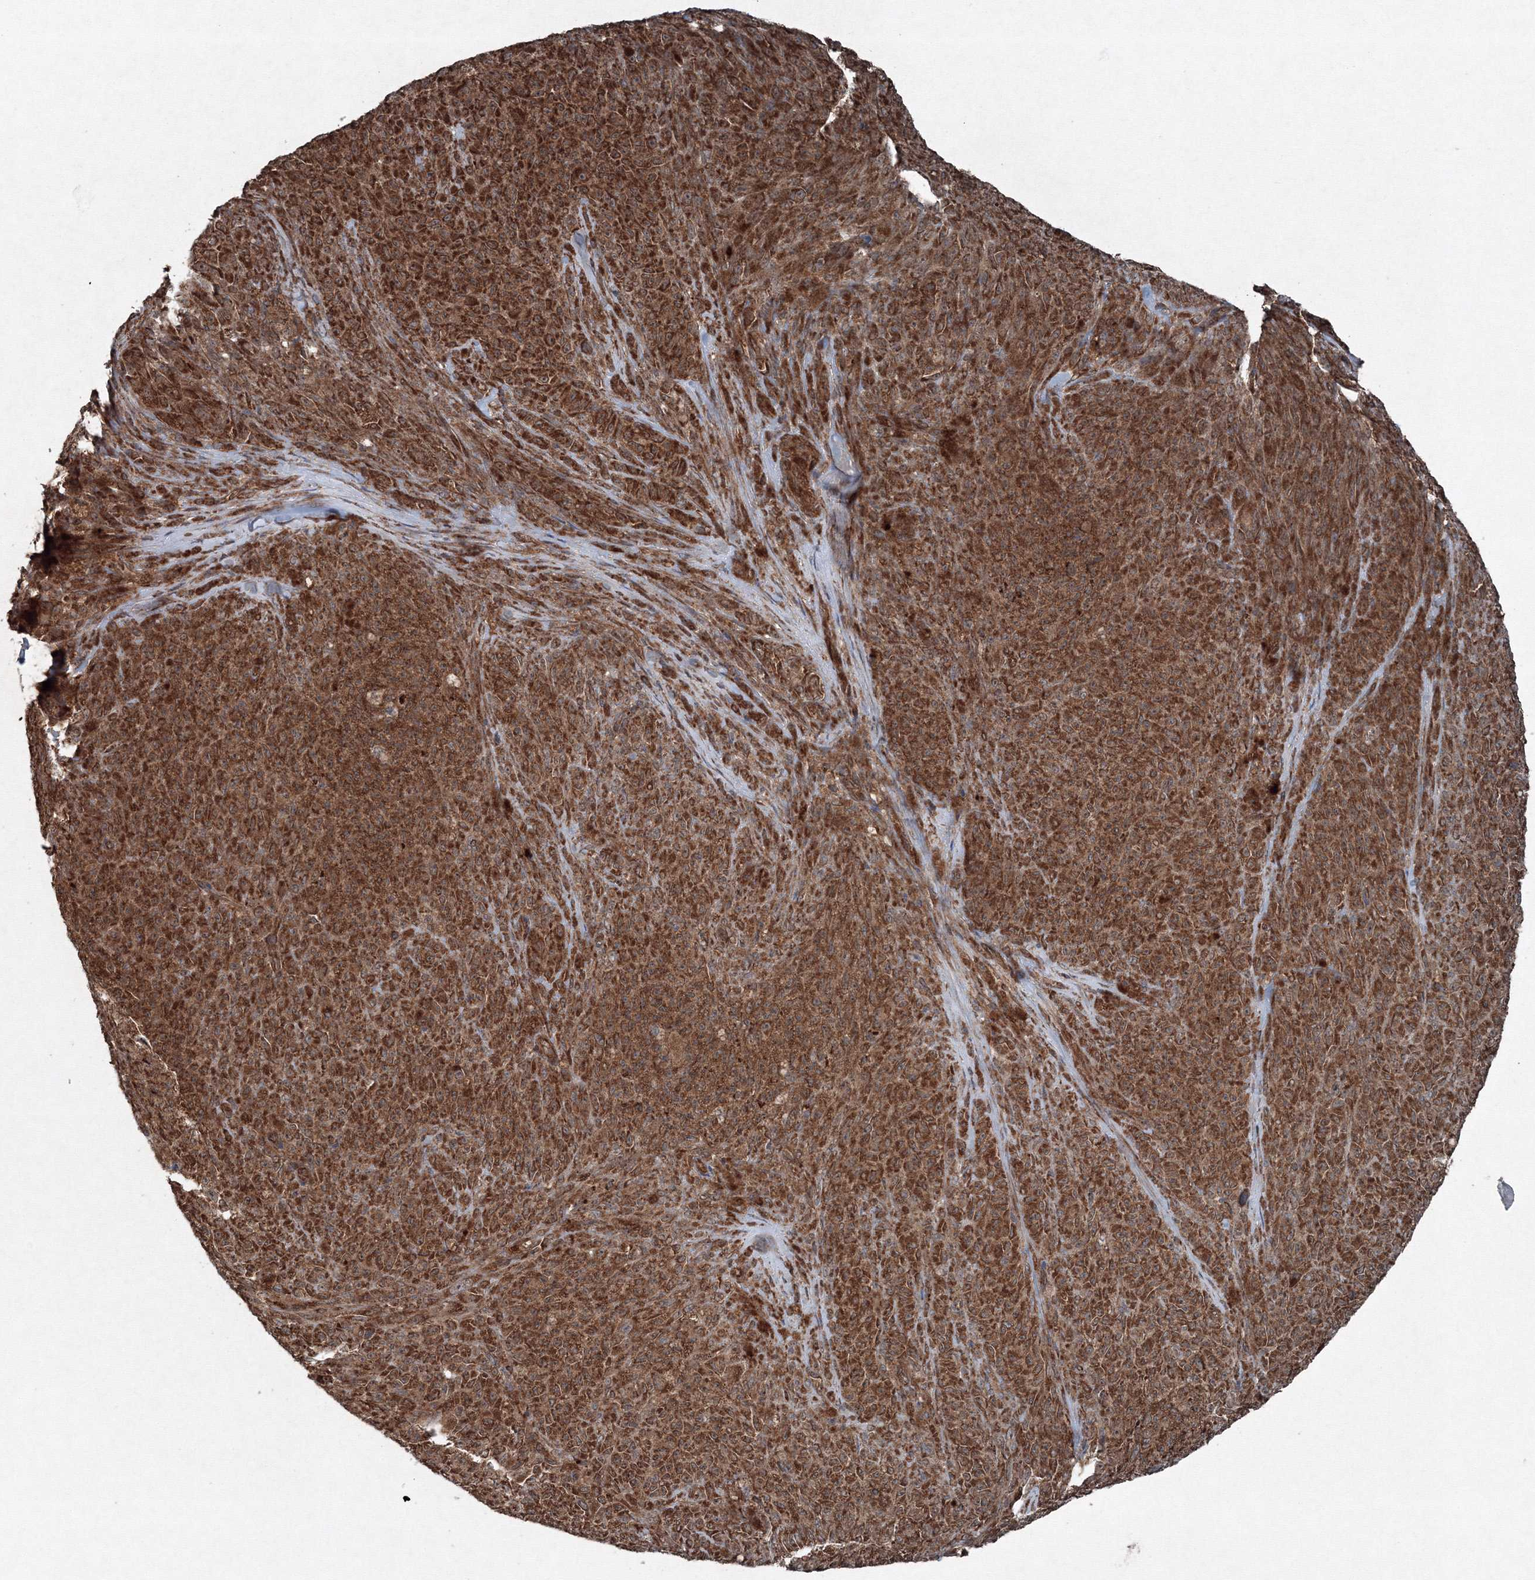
{"staining": {"intensity": "strong", "quantity": ">75%", "location": "cytoplasmic/membranous"}, "tissue": "melanoma", "cell_type": "Tumor cells", "image_type": "cancer", "snomed": [{"axis": "morphology", "description": "Malignant melanoma, NOS"}, {"axis": "topography", "description": "Skin"}], "caption": "The image reveals staining of malignant melanoma, revealing strong cytoplasmic/membranous protein positivity (brown color) within tumor cells.", "gene": "COPS7B", "patient": {"sex": "female", "age": 82}}